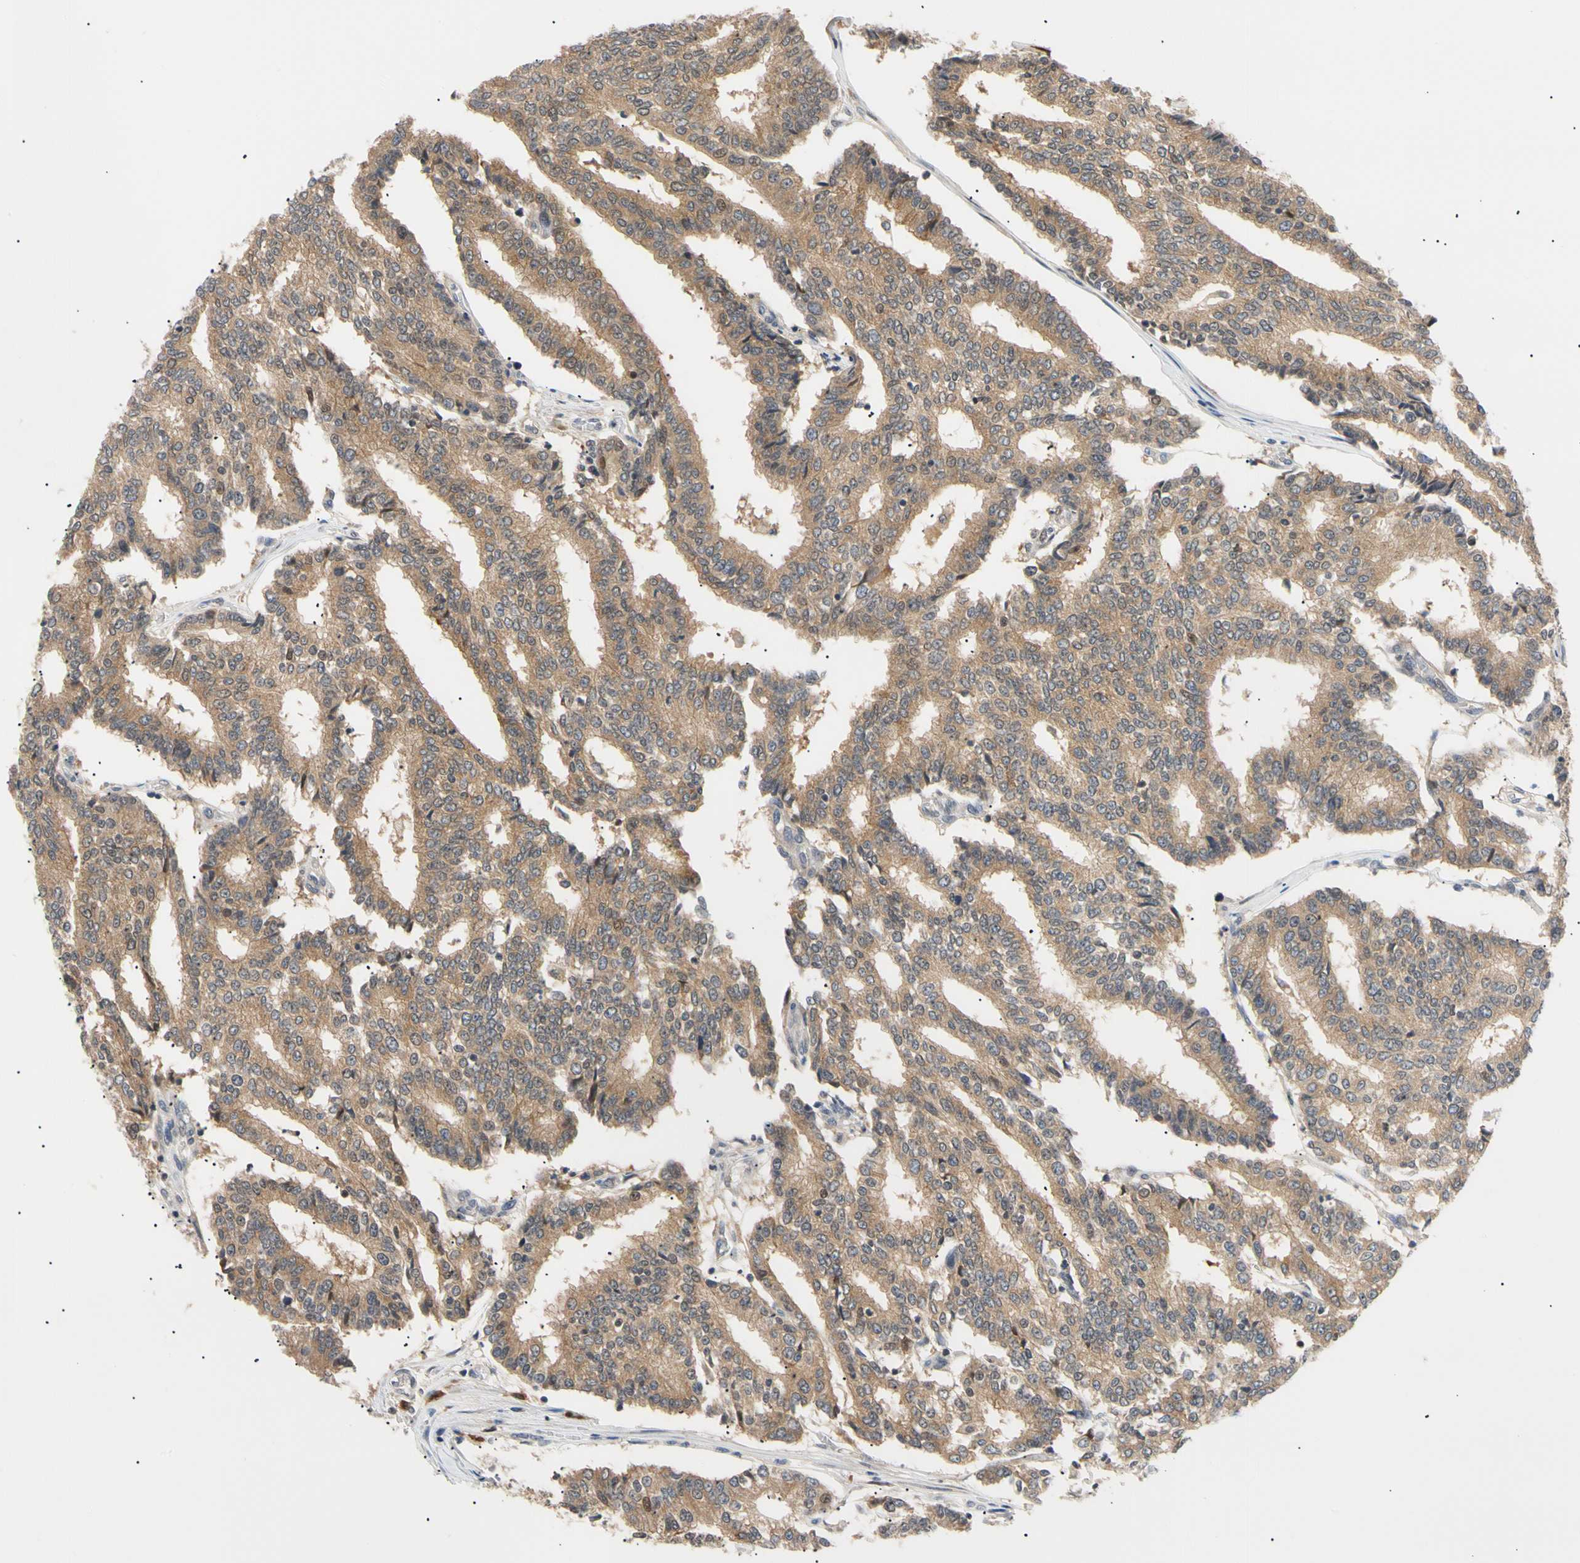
{"staining": {"intensity": "moderate", "quantity": ">75%", "location": "cytoplasmic/membranous"}, "tissue": "prostate cancer", "cell_type": "Tumor cells", "image_type": "cancer", "snomed": [{"axis": "morphology", "description": "Adenocarcinoma, High grade"}, {"axis": "topography", "description": "Prostate"}], "caption": "Prostate adenocarcinoma (high-grade) stained with a brown dye exhibits moderate cytoplasmic/membranous positive expression in approximately >75% of tumor cells.", "gene": "SEC23B", "patient": {"sex": "male", "age": 55}}